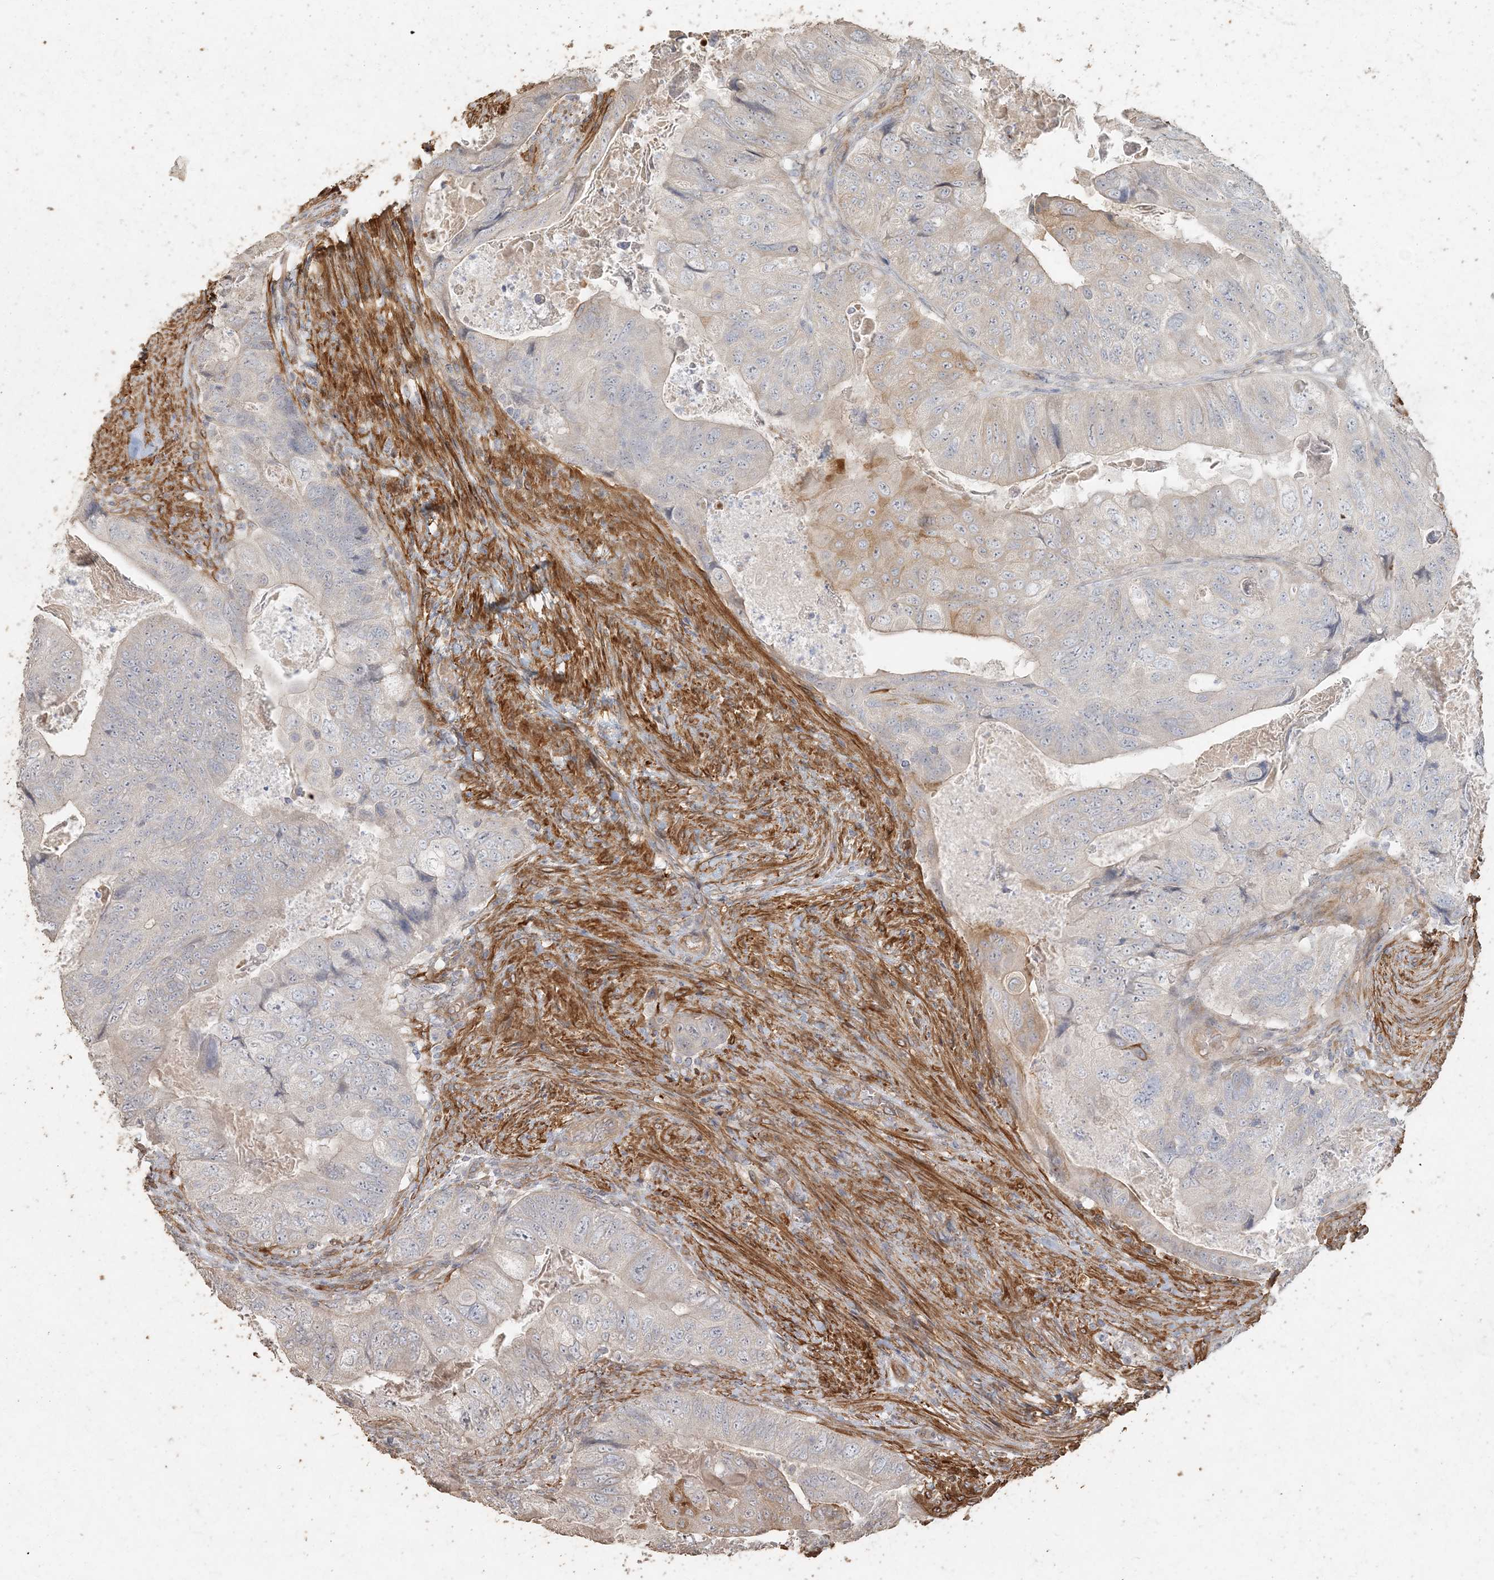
{"staining": {"intensity": "negative", "quantity": "none", "location": "none"}, "tissue": "colorectal cancer", "cell_type": "Tumor cells", "image_type": "cancer", "snomed": [{"axis": "morphology", "description": "Adenocarcinoma, NOS"}, {"axis": "topography", "description": "Rectum"}], "caption": "Immunohistochemistry (IHC) of adenocarcinoma (colorectal) shows no expression in tumor cells.", "gene": "RNF145", "patient": {"sex": "male", "age": 63}}